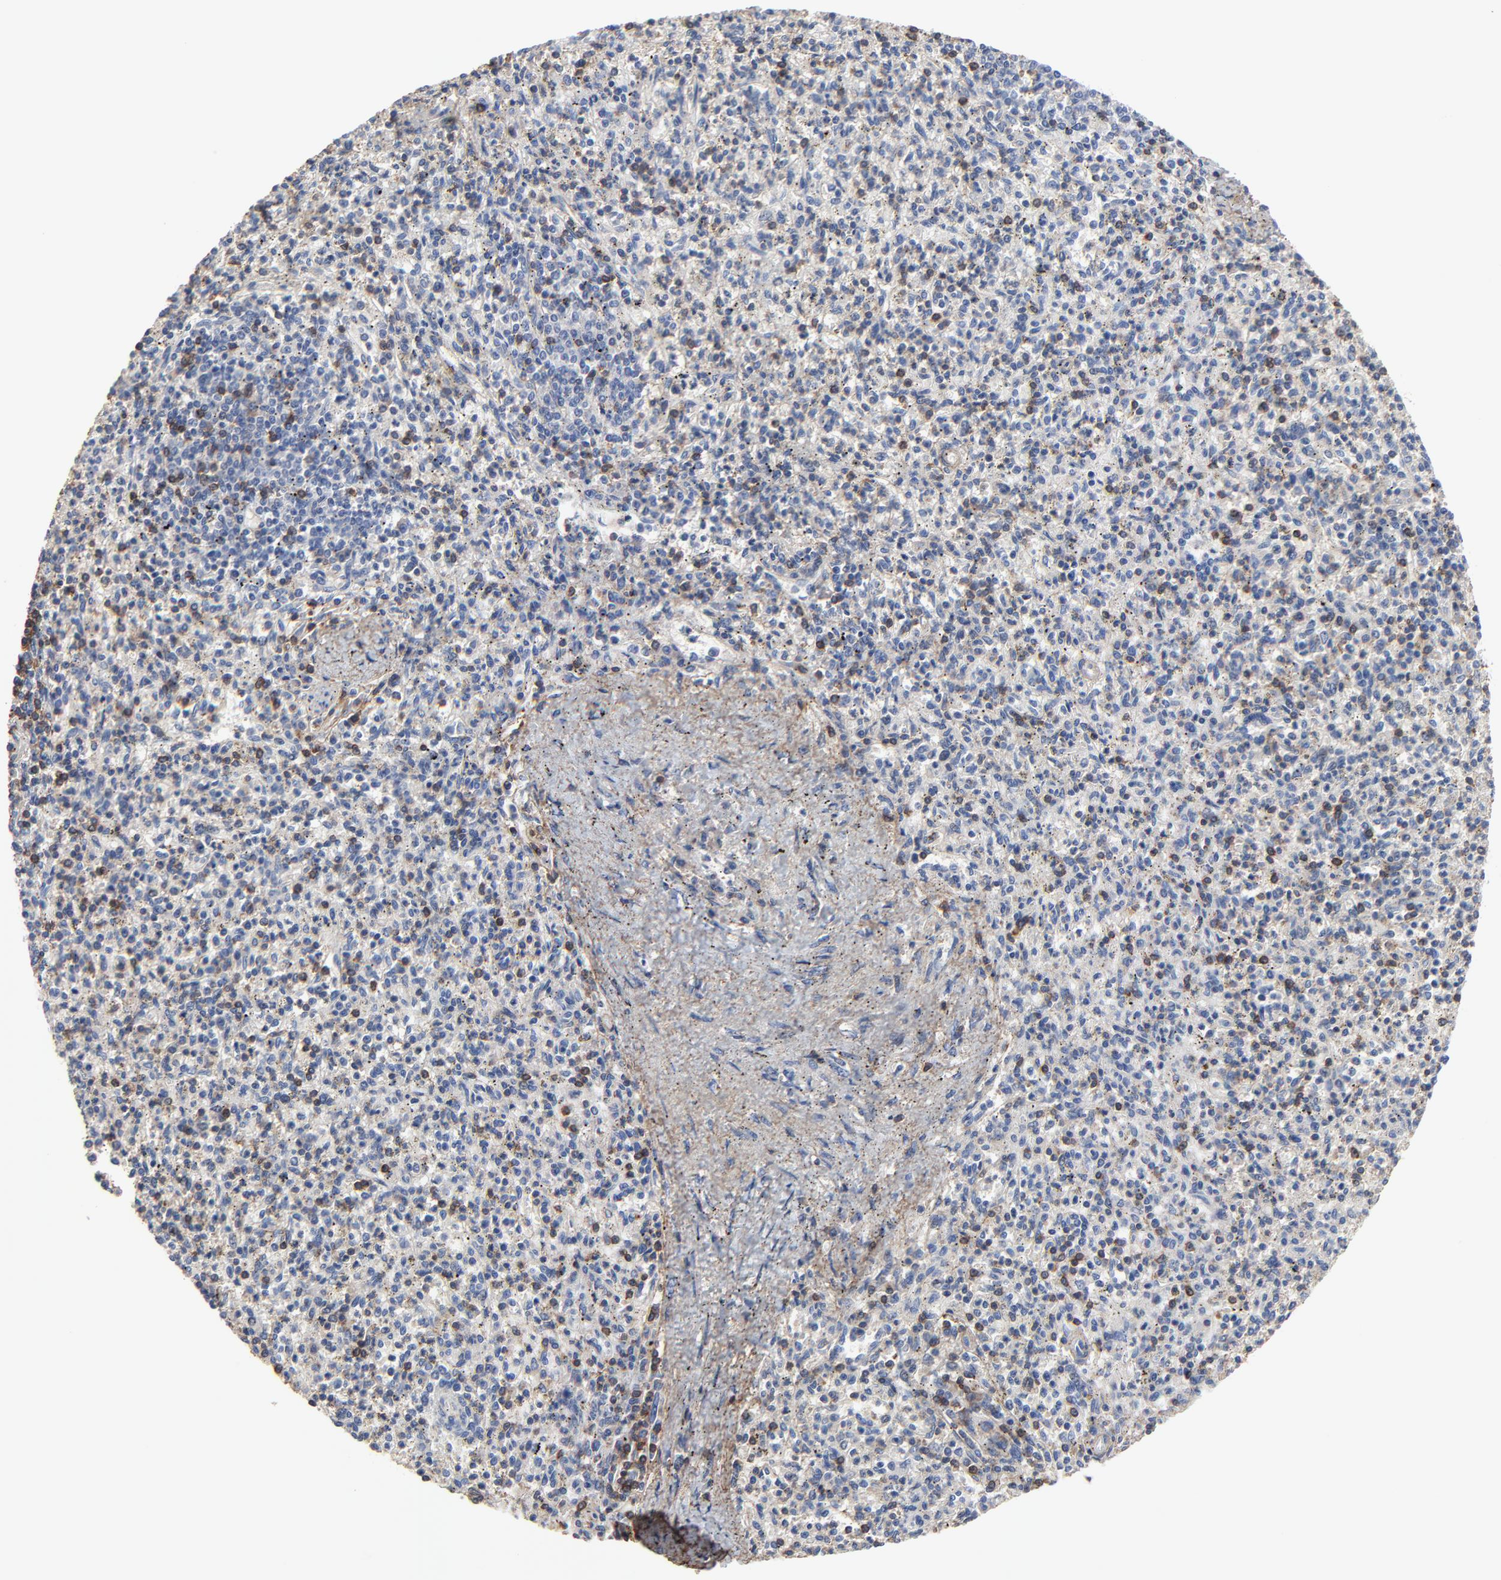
{"staining": {"intensity": "negative", "quantity": "none", "location": "none"}, "tissue": "spleen", "cell_type": "Cells in red pulp", "image_type": "normal", "snomed": [{"axis": "morphology", "description": "Normal tissue, NOS"}, {"axis": "topography", "description": "Spleen"}], "caption": "Immunohistochemistry (IHC) of unremarkable human spleen reveals no staining in cells in red pulp.", "gene": "SKAP1", "patient": {"sex": "male", "age": 72}}